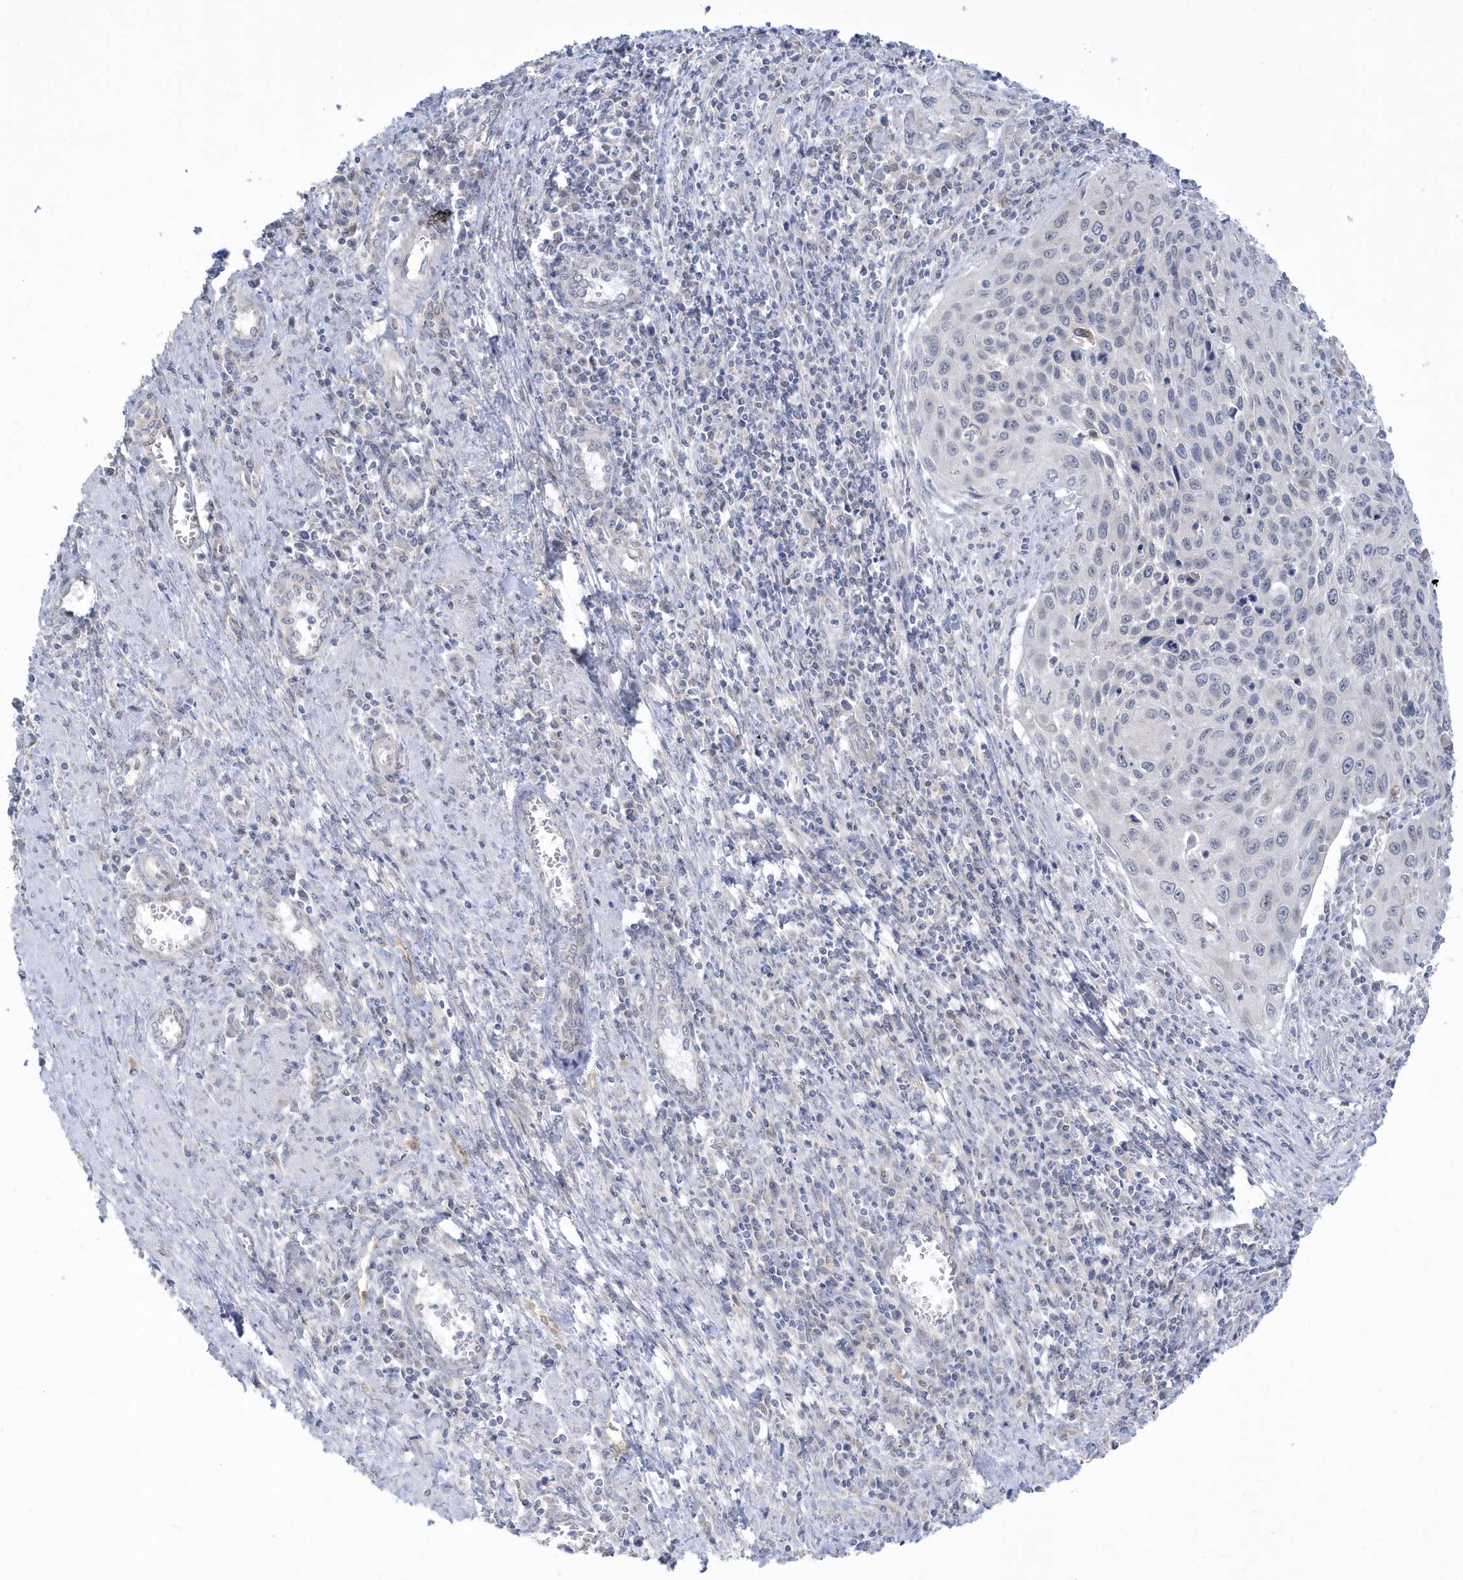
{"staining": {"intensity": "negative", "quantity": "none", "location": "none"}, "tissue": "cervical cancer", "cell_type": "Tumor cells", "image_type": "cancer", "snomed": [{"axis": "morphology", "description": "Squamous cell carcinoma, NOS"}, {"axis": "topography", "description": "Cervix"}], "caption": "Immunohistochemistry of squamous cell carcinoma (cervical) displays no positivity in tumor cells. (IHC, brightfield microscopy, high magnification).", "gene": "PCBD1", "patient": {"sex": "female", "age": 32}}